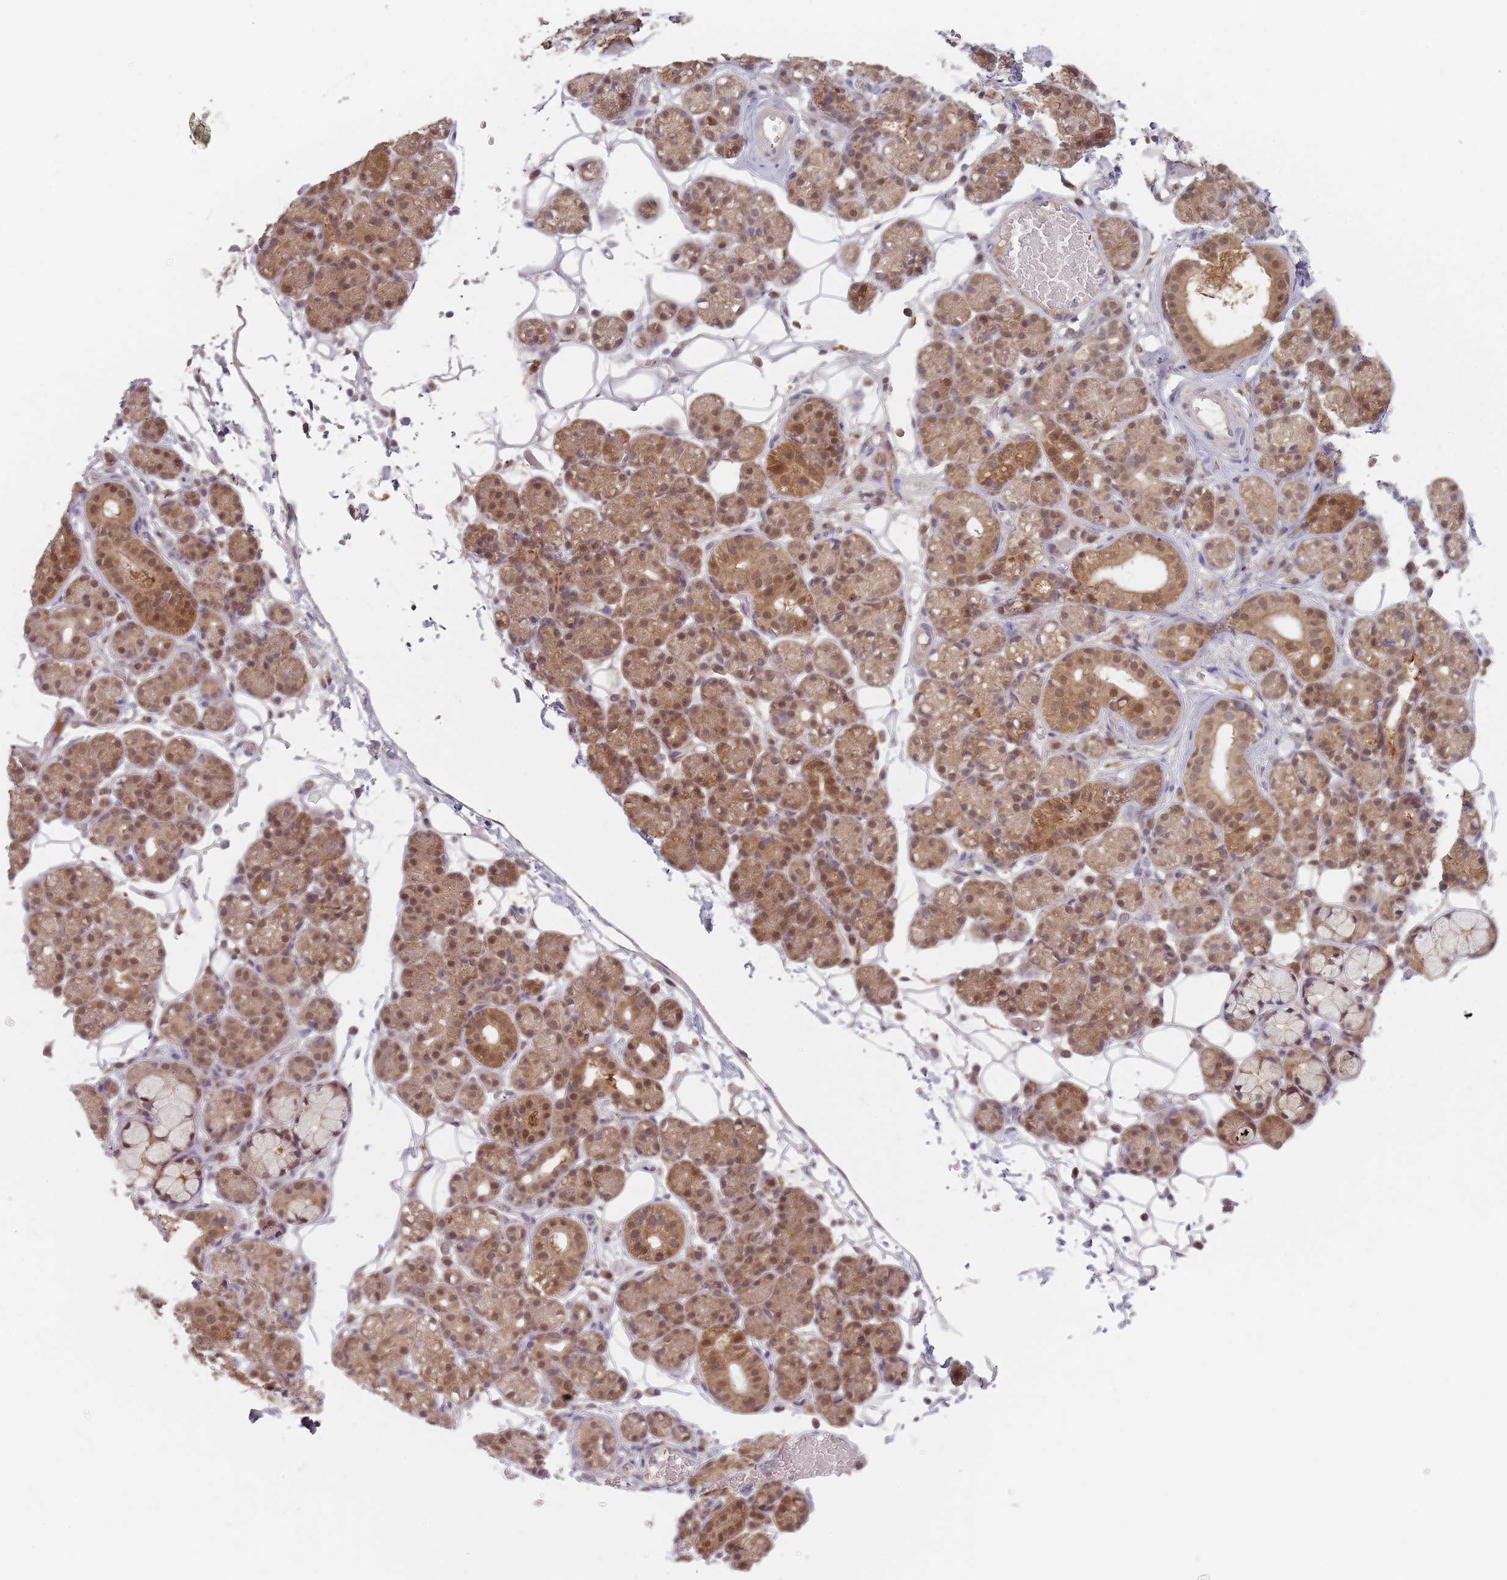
{"staining": {"intensity": "moderate", "quantity": ">75%", "location": "cytoplasmic/membranous,nuclear"}, "tissue": "salivary gland", "cell_type": "Glandular cells", "image_type": "normal", "snomed": [{"axis": "morphology", "description": "Normal tissue, NOS"}, {"axis": "topography", "description": "Salivary gland"}], "caption": "Protein analysis of benign salivary gland displays moderate cytoplasmic/membranous,nuclear positivity in about >75% of glandular cells.", "gene": "NAXE", "patient": {"sex": "male", "age": 63}}